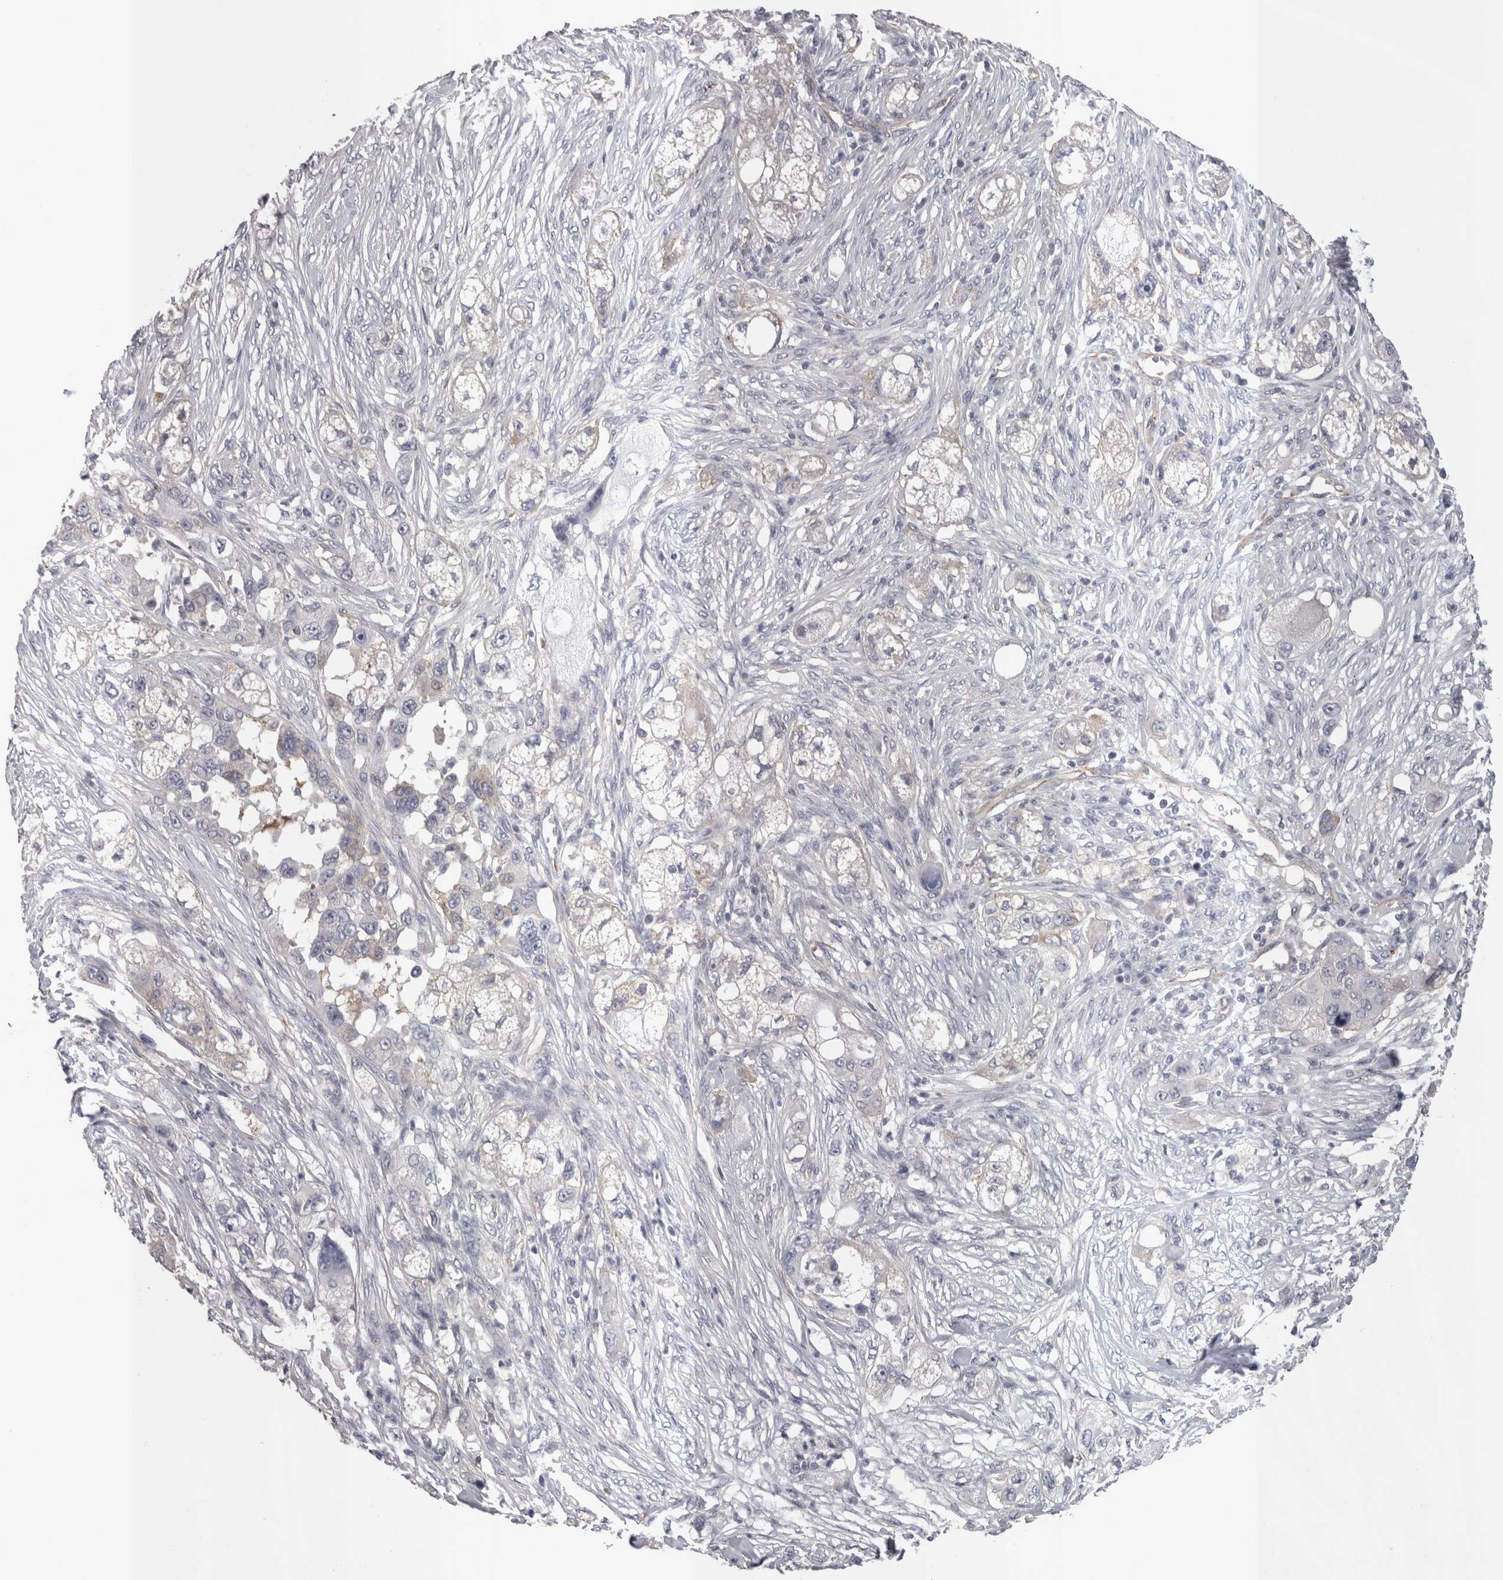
{"staining": {"intensity": "negative", "quantity": "none", "location": "none"}, "tissue": "pancreatic cancer", "cell_type": "Tumor cells", "image_type": "cancer", "snomed": [{"axis": "morphology", "description": "Adenocarcinoma, NOS"}, {"axis": "topography", "description": "Pancreas"}], "caption": "Tumor cells are negative for brown protein staining in pancreatic cancer.", "gene": "LYZL6", "patient": {"sex": "female", "age": 78}}